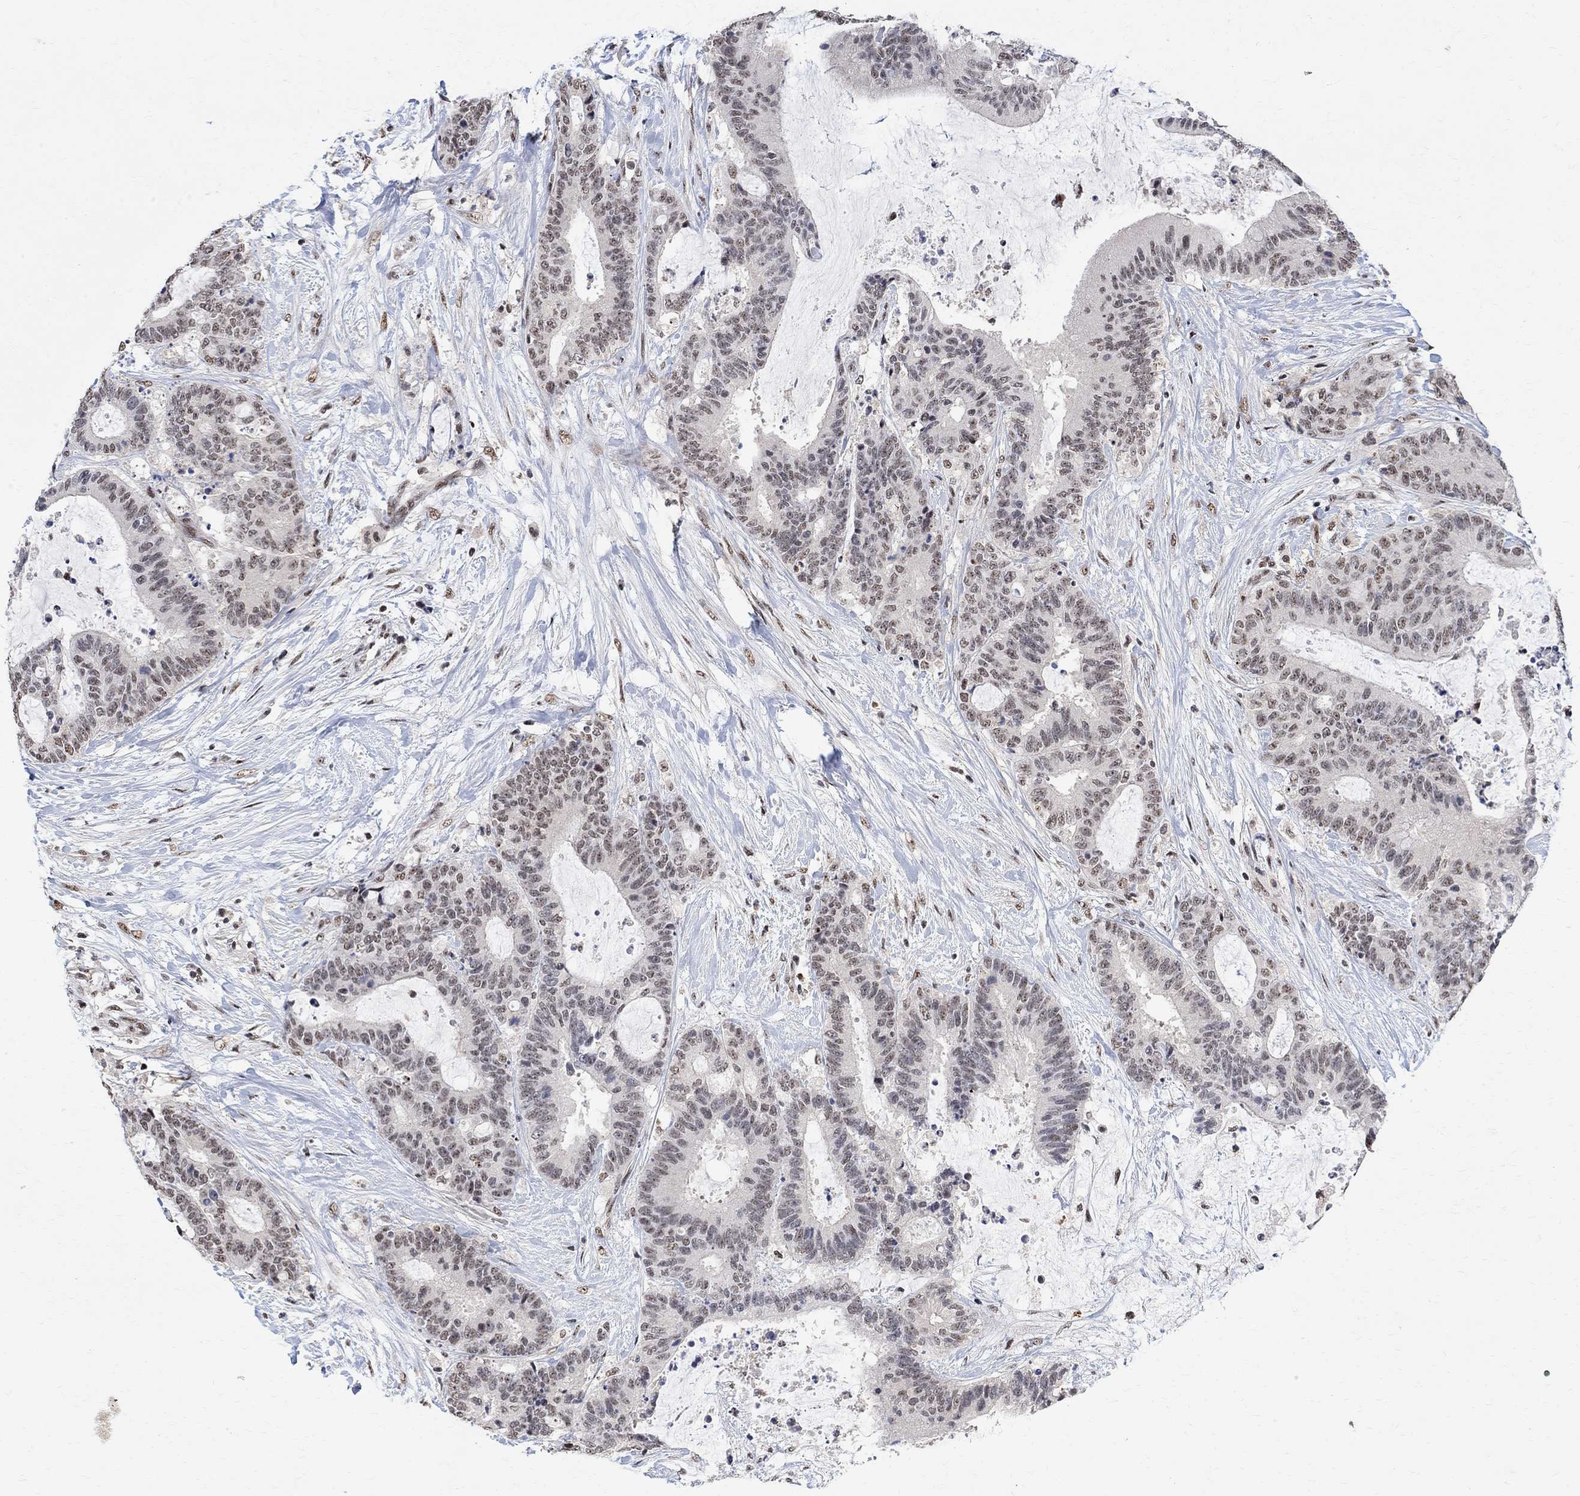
{"staining": {"intensity": "moderate", "quantity": "<25%", "location": "nuclear"}, "tissue": "liver cancer", "cell_type": "Tumor cells", "image_type": "cancer", "snomed": [{"axis": "morphology", "description": "Cholangiocarcinoma"}, {"axis": "topography", "description": "Liver"}], "caption": "A histopathology image of human cholangiocarcinoma (liver) stained for a protein shows moderate nuclear brown staining in tumor cells.", "gene": "E4F1", "patient": {"sex": "female", "age": 73}}